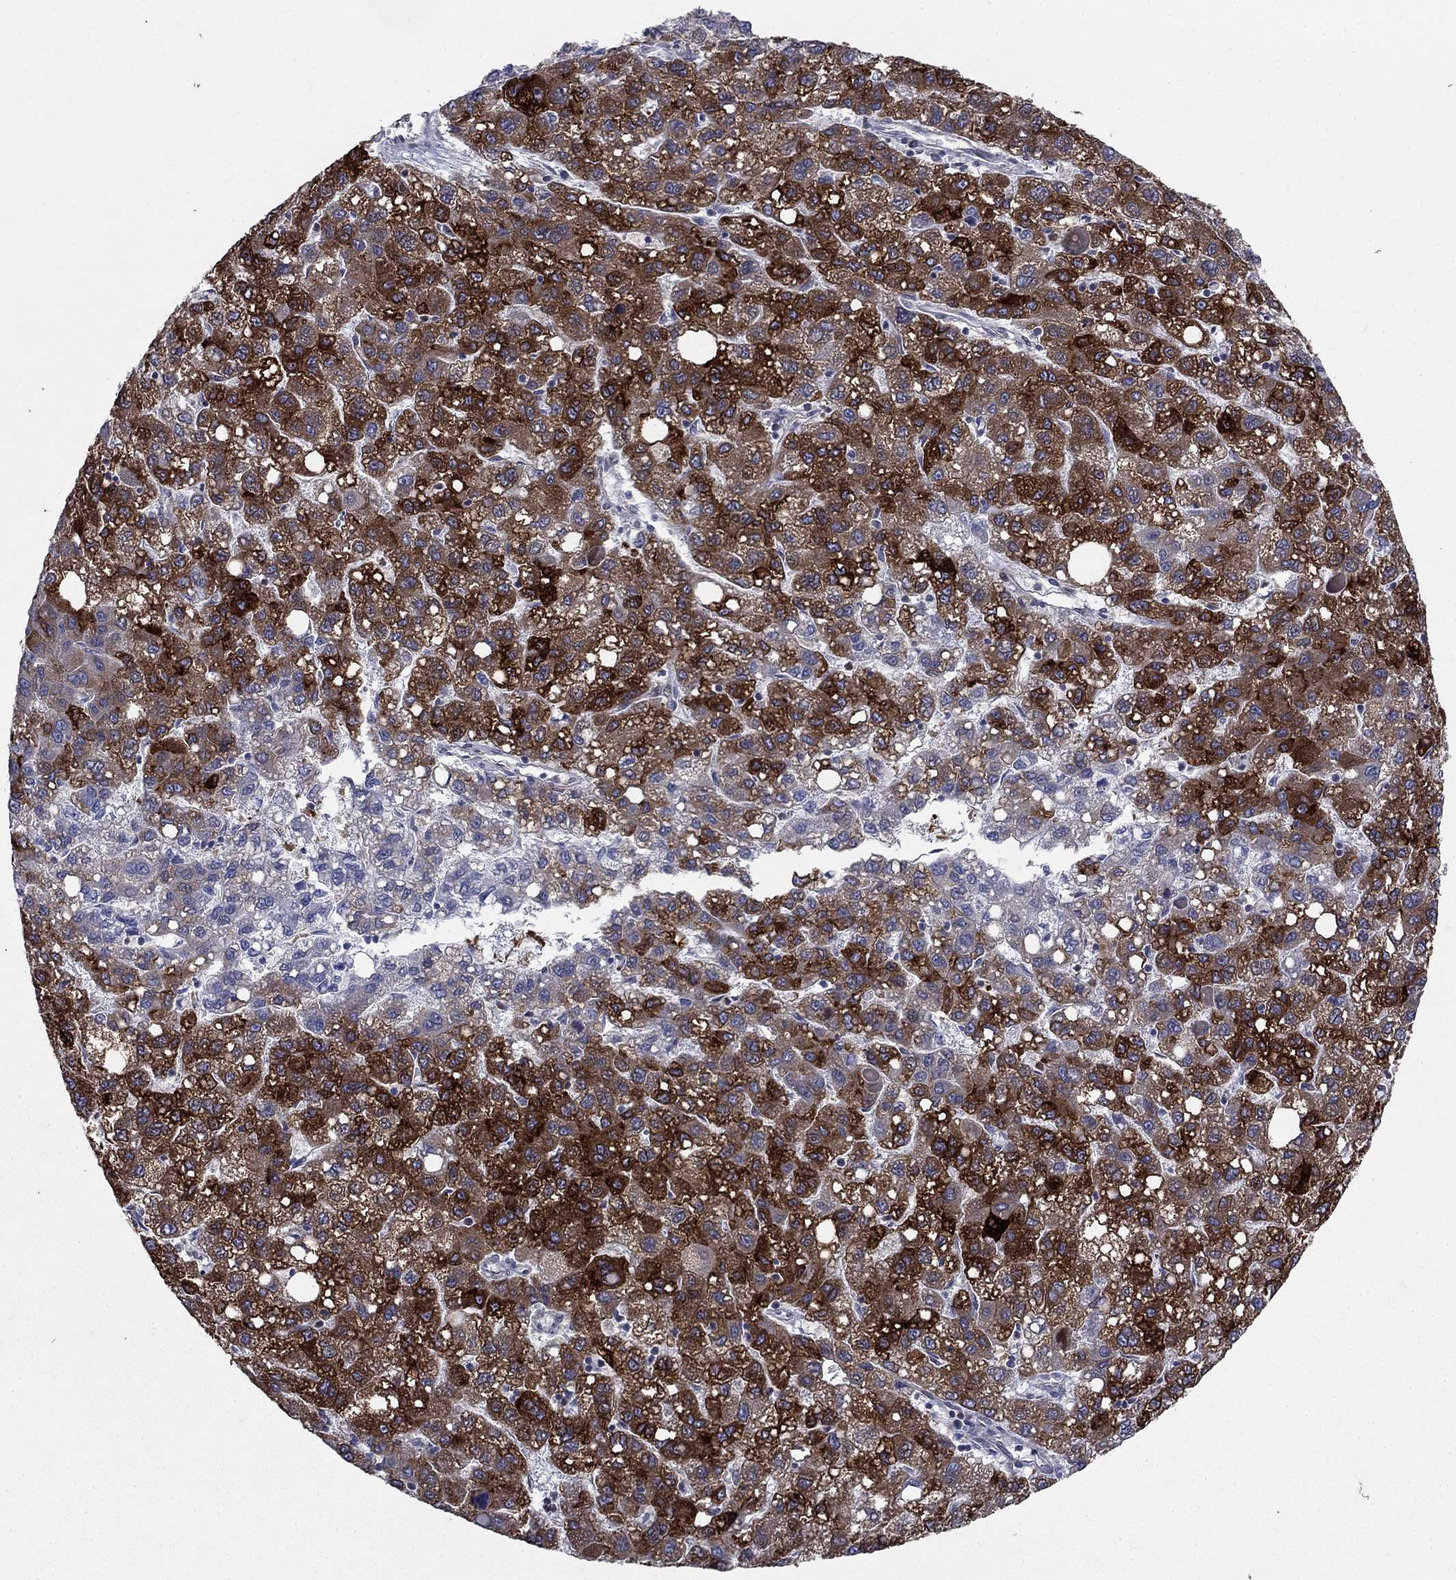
{"staining": {"intensity": "strong", "quantity": "25%-75%", "location": "cytoplasmic/membranous"}, "tissue": "liver cancer", "cell_type": "Tumor cells", "image_type": "cancer", "snomed": [{"axis": "morphology", "description": "Carcinoma, Hepatocellular, NOS"}, {"axis": "topography", "description": "Liver"}], "caption": "Hepatocellular carcinoma (liver) was stained to show a protein in brown. There is high levels of strong cytoplasmic/membranous expression in about 25%-75% of tumor cells.", "gene": "DHRS7", "patient": {"sex": "female", "age": 82}}